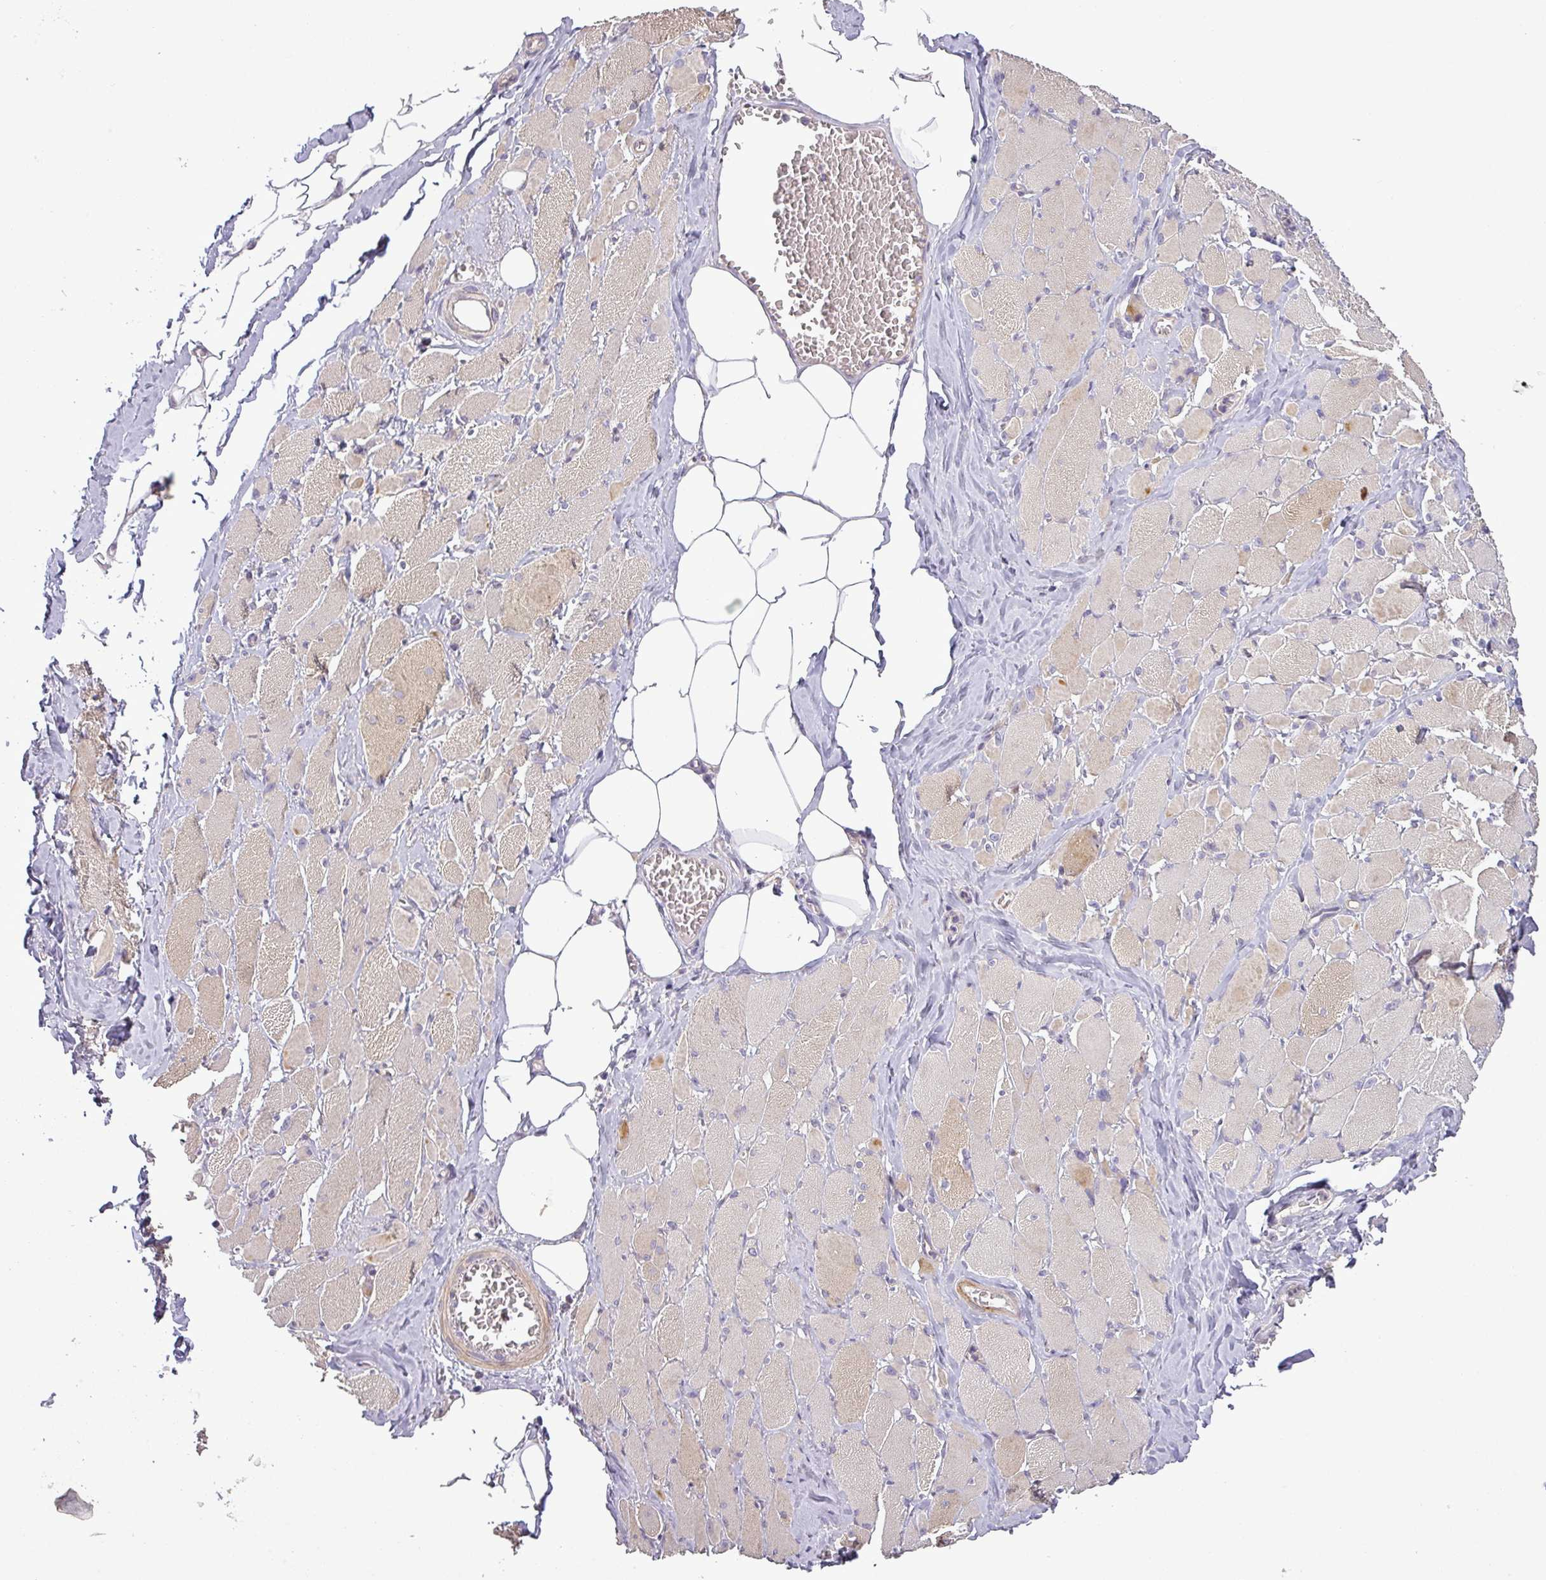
{"staining": {"intensity": "moderate", "quantity": "25%-75%", "location": "cytoplasmic/membranous"}, "tissue": "skeletal muscle", "cell_type": "Myocytes", "image_type": "normal", "snomed": [{"axis": "morphology", "description": "Normal tissue, NOS"}, {"axis": "morphology", "description": "Basal cell carcinoma"}, {"axis": "topography", "description": "Skeletal muscle"}], "caption": "Protein positivity by IHC shows moderate cytoplasmic/membranous positivity in about 25%-75% of myocytes in unremarkable skeletal muscle. The staining is performed using DAB (3,3'-diaminobenzidine) brown chromogen to label protein expression. The nuclei are counter-stained blue using hematoxylin.", "gene": "MOCS3", "patient": {"sex": "female", "age": 64}}